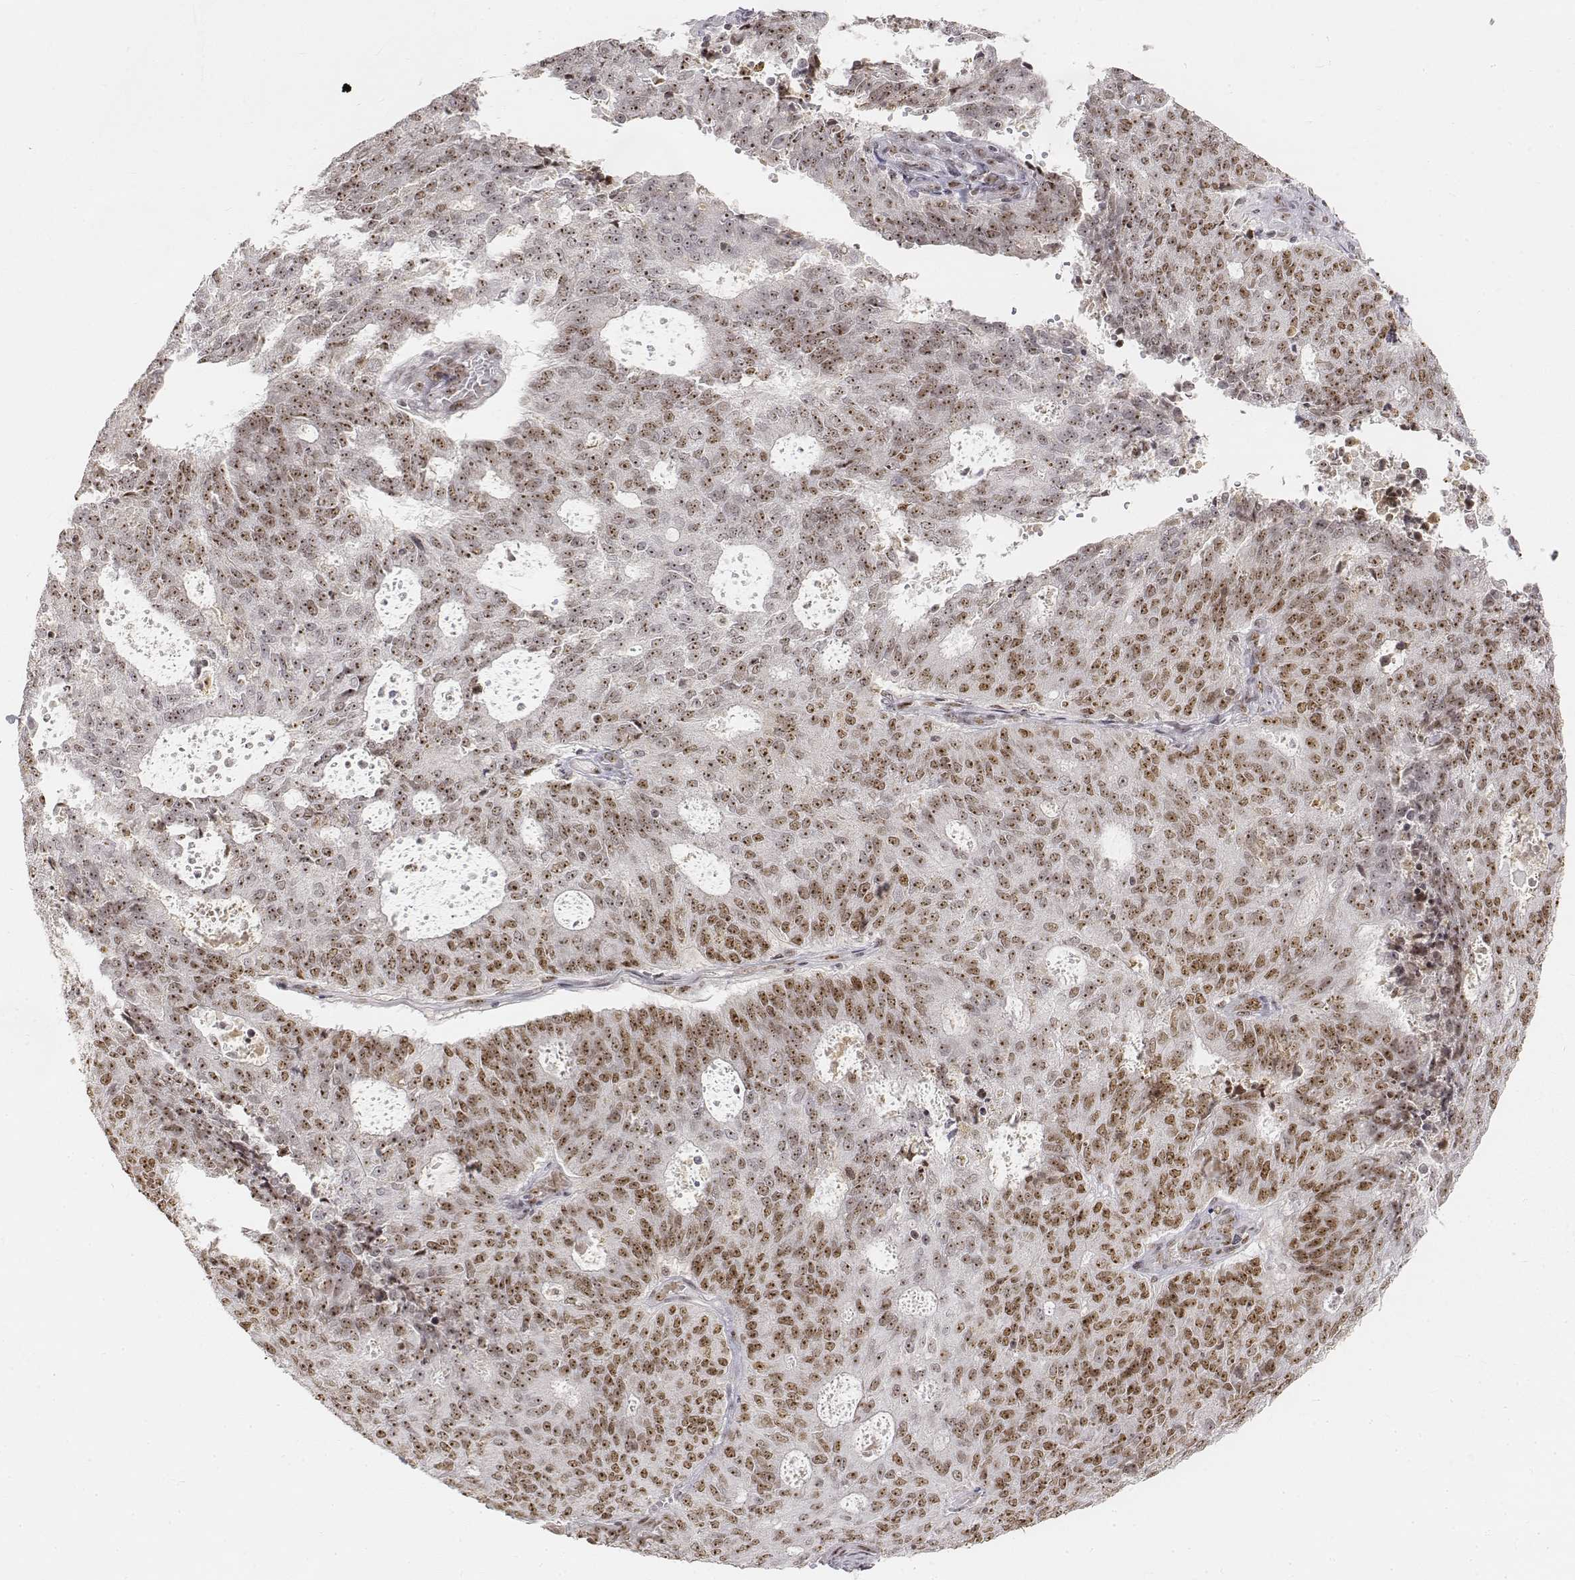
{"staining": {"intensity": "weak", "quantity": ">75%", "location": "nuclear"}, "tissue": "endometrial cancer", "cell_type": "Tumor cells", "image_type": "cancer", "snomed": [{"axis": "morphology", "description": "Adenocarcinoma, NOS"}, {"axis": "topography", "description": "Endometrium"}], "caption": "Human endometrial cancer (adenocarcinoma) stained with a protein marker reveals weak staining in tumor cells.", "gene": "PHF6", "patient": {"sex": "female", "age": 82}}